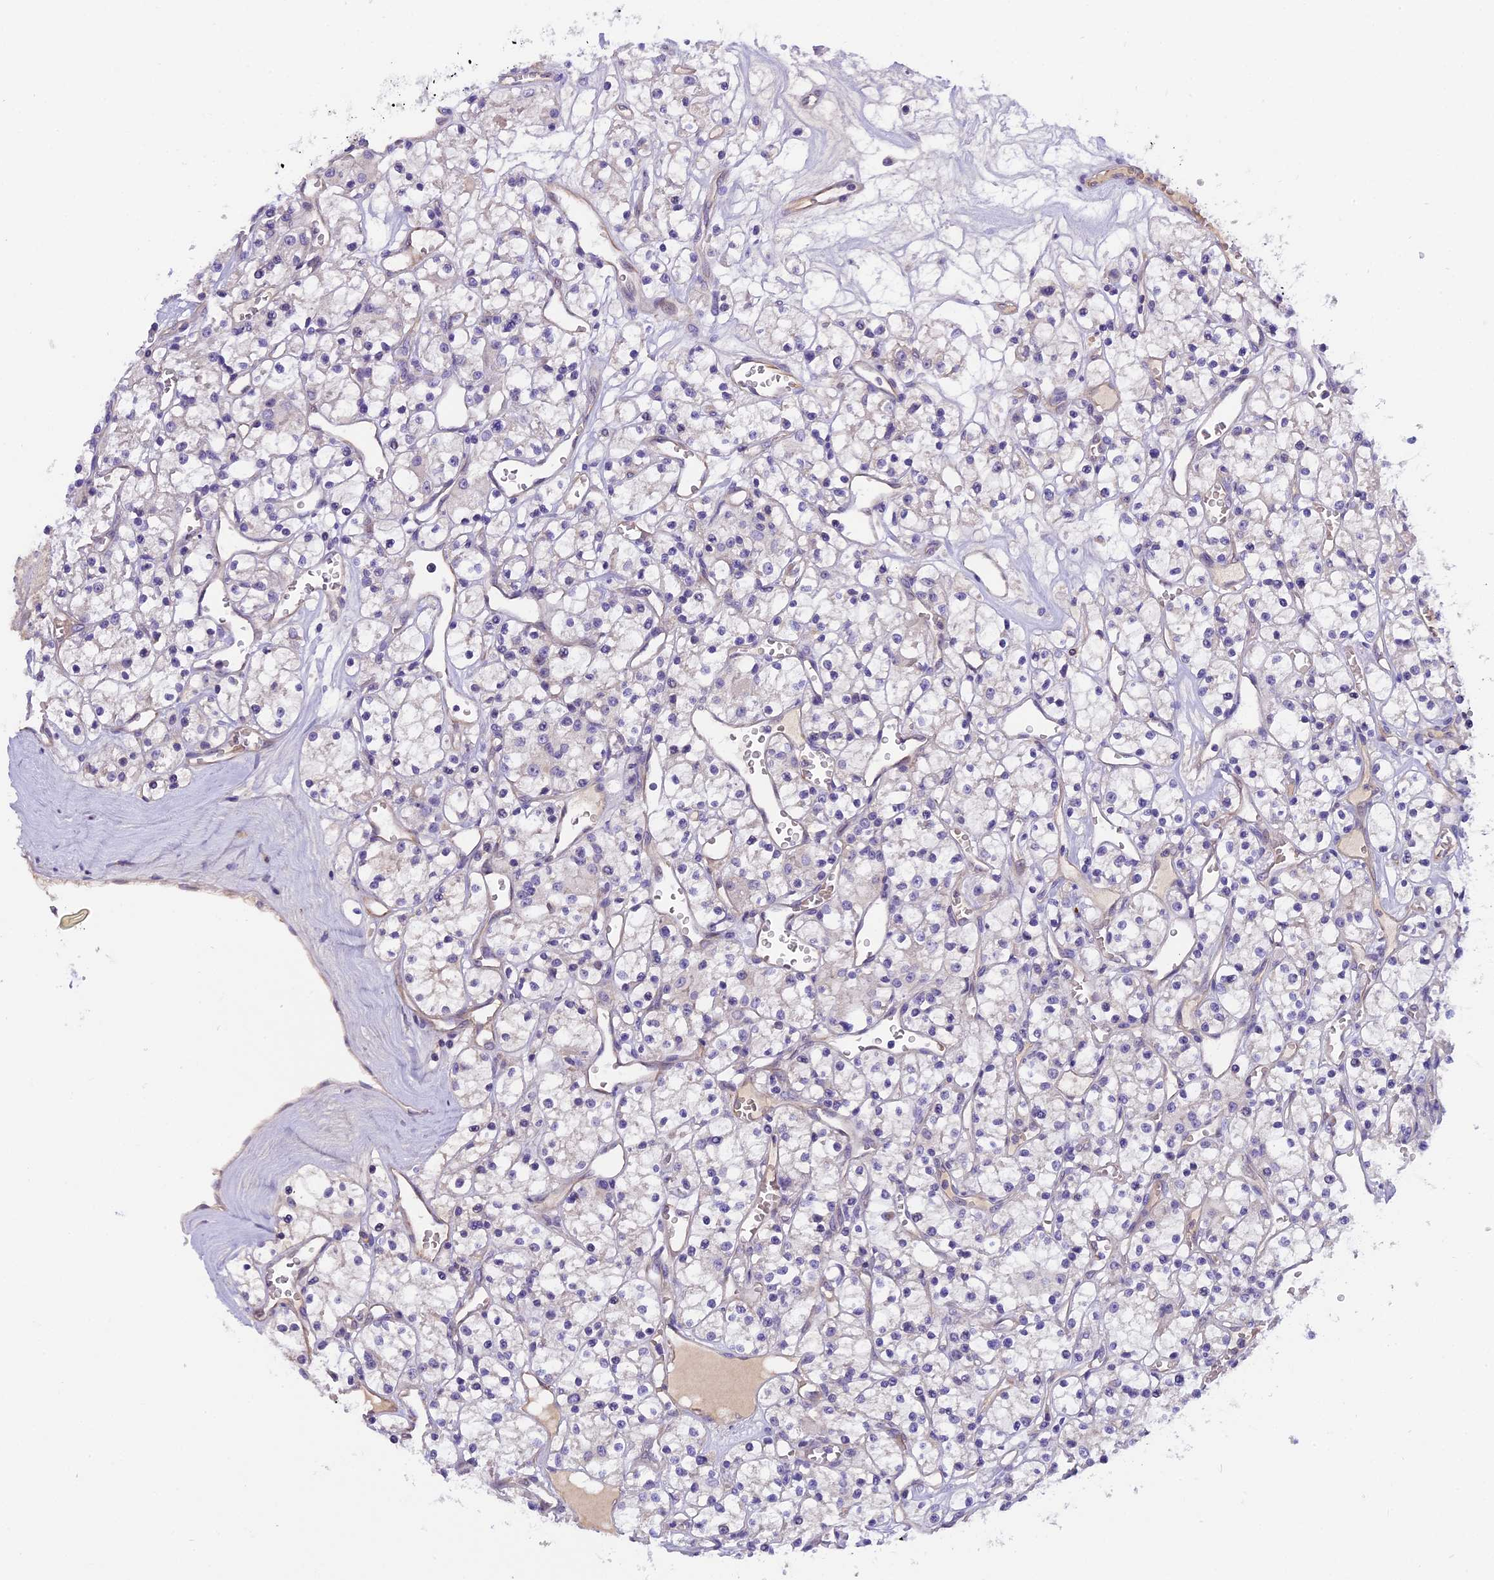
{"staining": {"intensity": "negative", "quantity": "none", "location": "none"}, "tissue": "renal cancer", "cell_type": "Tumor cells", "image_type": "cancer", "snomed": [{"axis": "morphology", "description": "Adenocarcinoma, NOS"}, {"axis": "topography", "description": "Kidney"}], "caption": "High magnification brightfield microscopy of adenocarcinoma (renal) stained with DAB (3,3'-diaminobenzidine) (brown) and counterstained with hematoxylin (blue): tumor cells show no significant staining.", "gene": "CCDC32", "patient": {"sex": "female", "age": 59}}